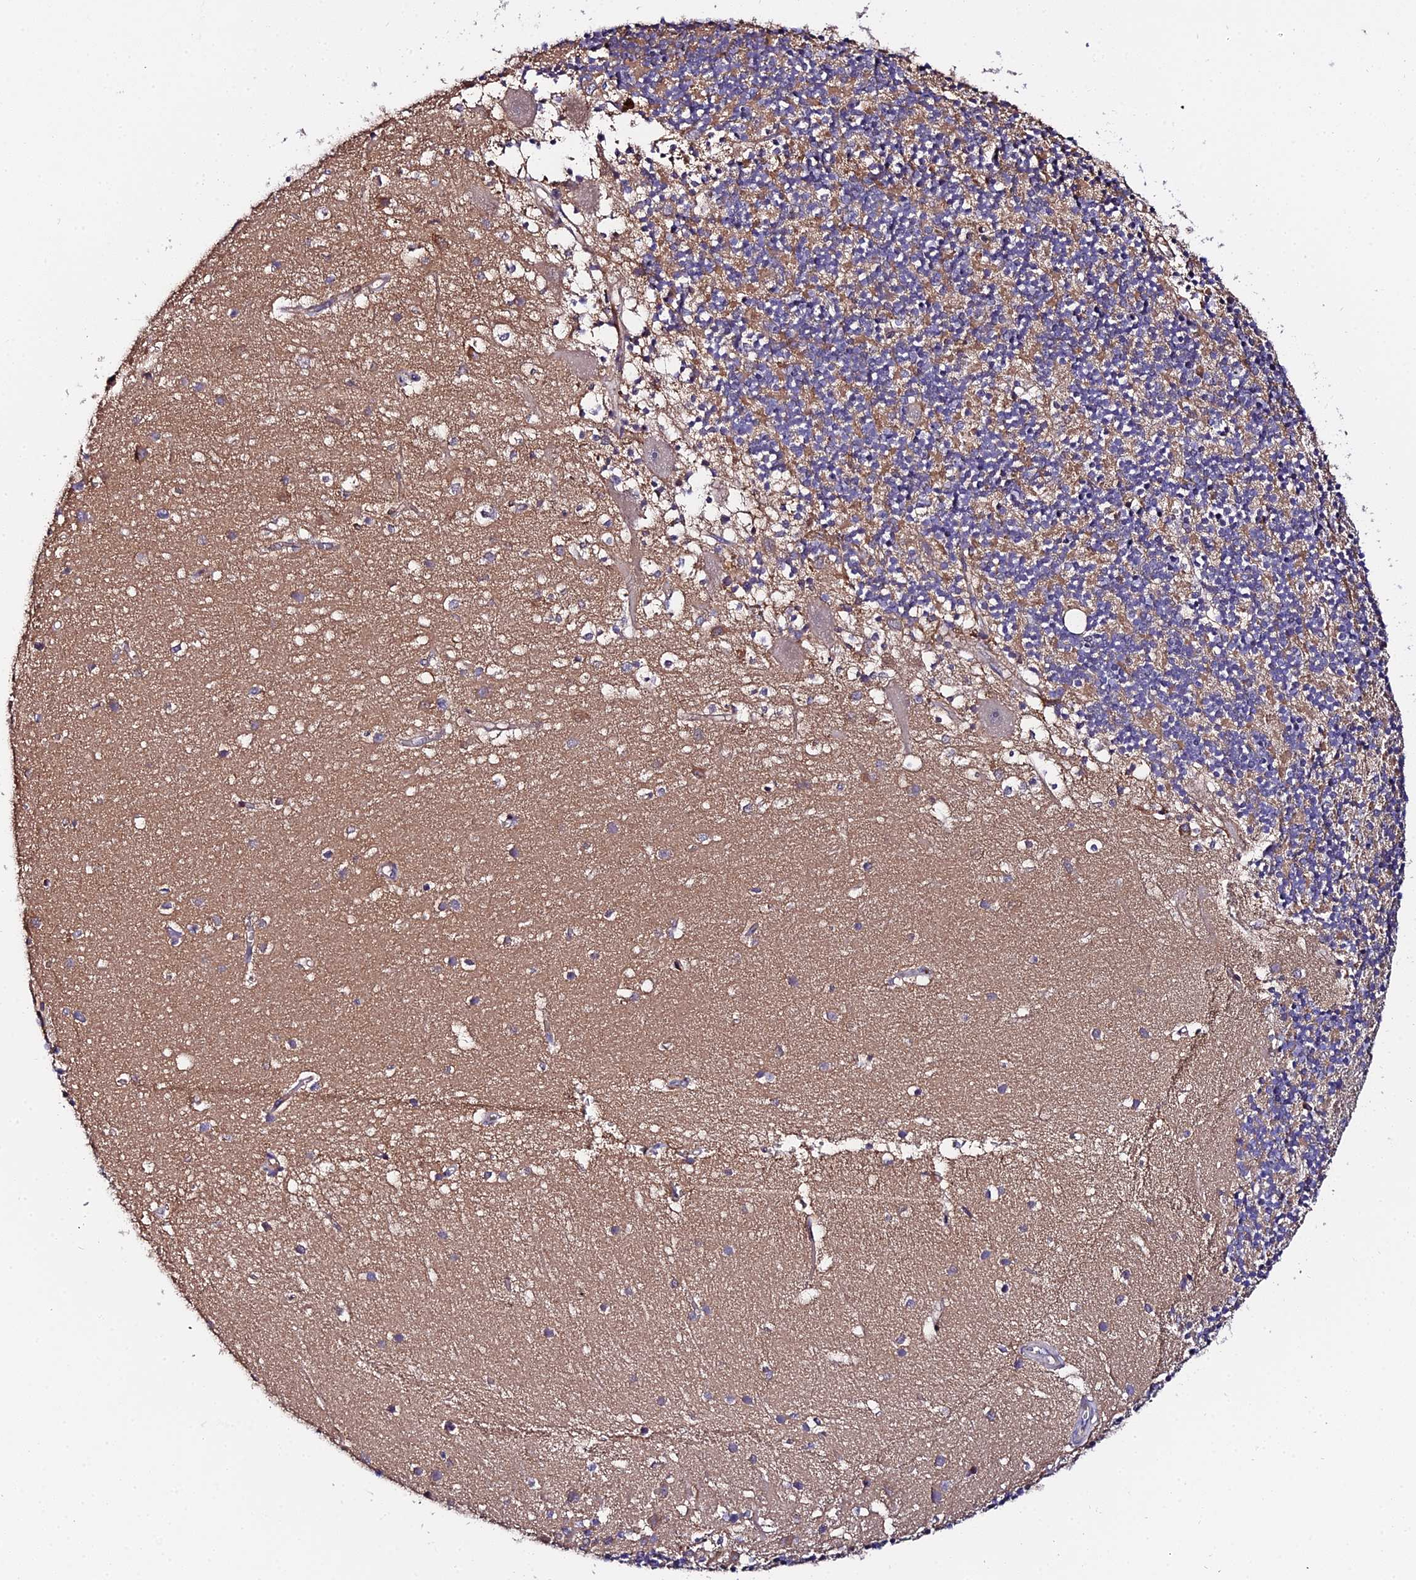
{"staining": {"intensity": "weak", "quantity": "25%-75%", "location": "cytoplasmic/membranous"}, "tissue": "cerebellum", "cell_type": "Cells in granular layer", "image_type": "normal", "snomed": [{"axis": "morphology", "description": "Normal tissue, NOS"}, {"axis": "topography", "description": "Cerebellum"}], "caption": "An immunohistochemistry (IHC) micrograph of benign tissue is shown. Protein staining in brown shows weak cytoplasmic/membranous positivity in cerebellum within cells in granular layer.", "gene": "ZBED8", "patient": {"sex": "male", "age": 54}}